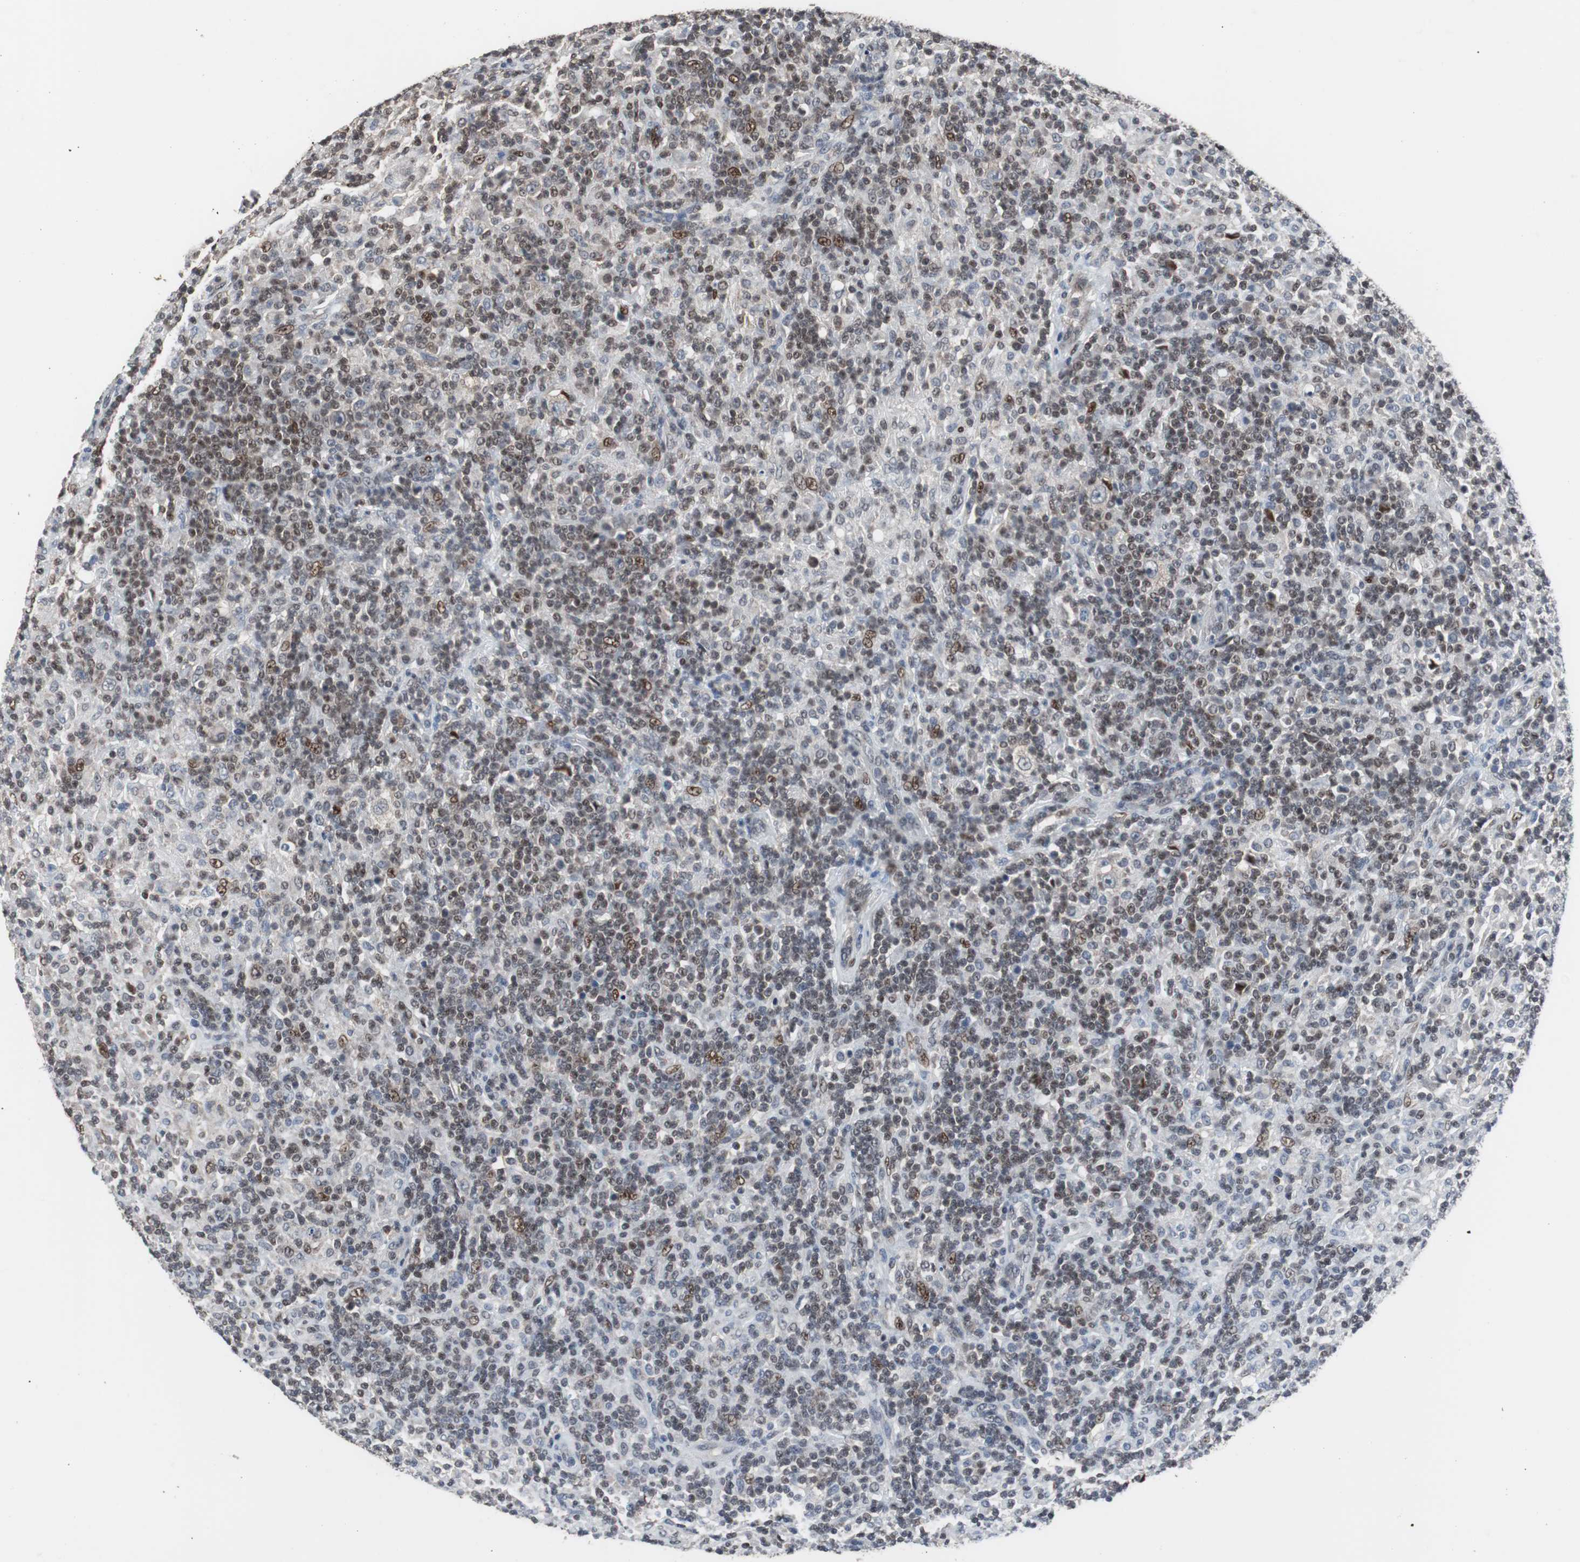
{"staining": {"intensity": "weak", "quantity": ">75%", "location": "cytoplasmic/membranous"}, "tissue": "lymphoma", "cell_type": "Tumor cells", "image_type": "cancer", "snomed": [{"axis": "morphology", "description": "Hodgkin's disease, NOS"}, {"axis": "topography", "description": "Lymph node"}], "caption": "Weak cytoplasmic/membranous protein positivity is appreciated in about >75% of tumor cells in Hodgkin's disease.", "gene": "ZHX2", "patient": {"sex": "male", "age": 70}}